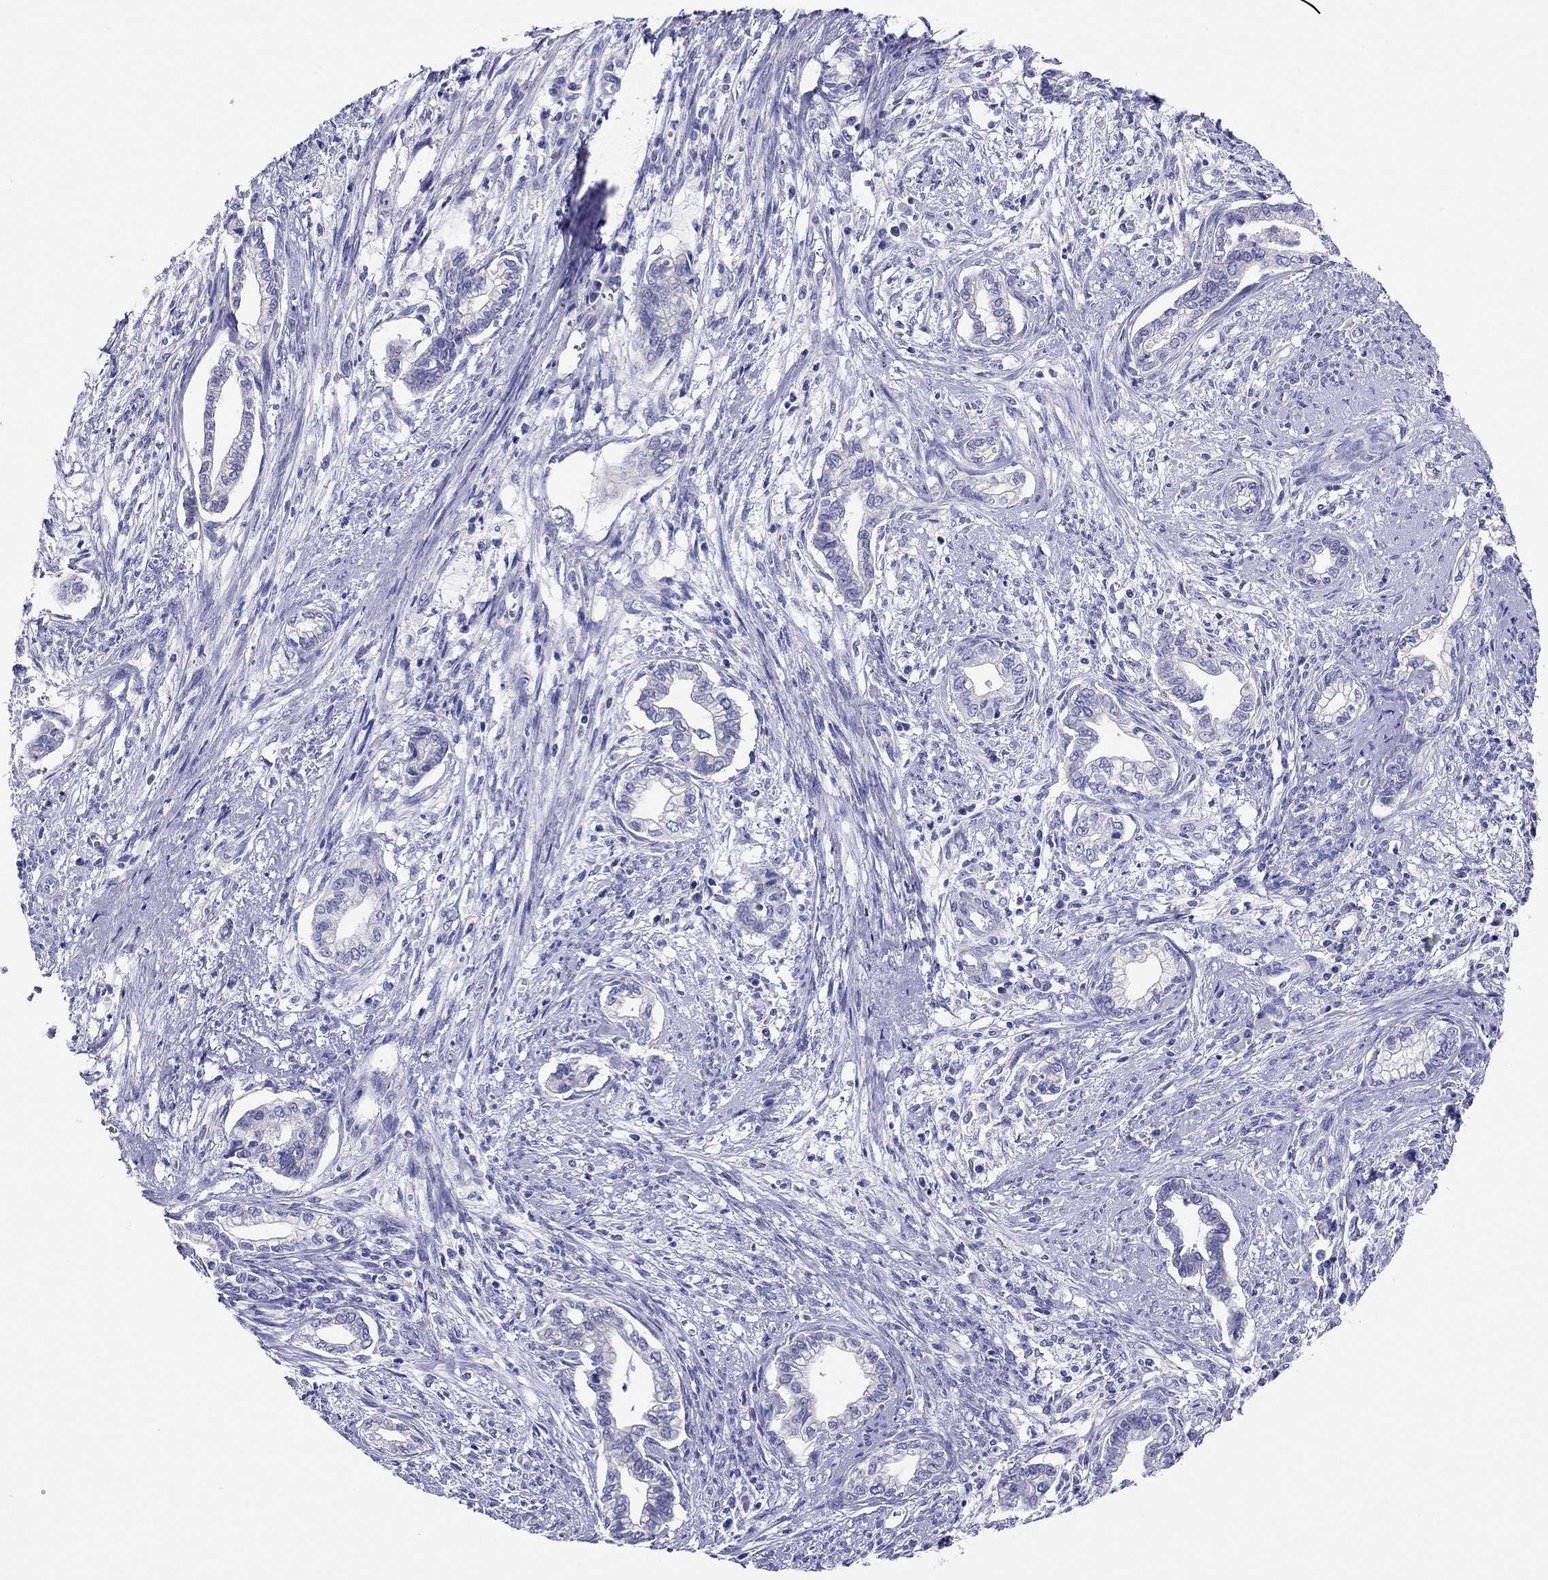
{"staining": {"intensity": "negative", "quantity": "none", "location": "none"}, "tissue": "cervical cancer", "cell_type": "Tumor cells", "image_type": "cancer", "snomed": [{"axis": "morphology", "description": "Adenocarcinoma, NOS"}, {"axis": "topography", "description": "Cervix"}], "caption": "A high-resolution histopathology image shows immunohistochemistry staining of adenocarcinoma (cervical), which displays no significant staining in tumor cells.", "gene": "CAPNS2", "patient": {"sex": "female", "age": 62}}